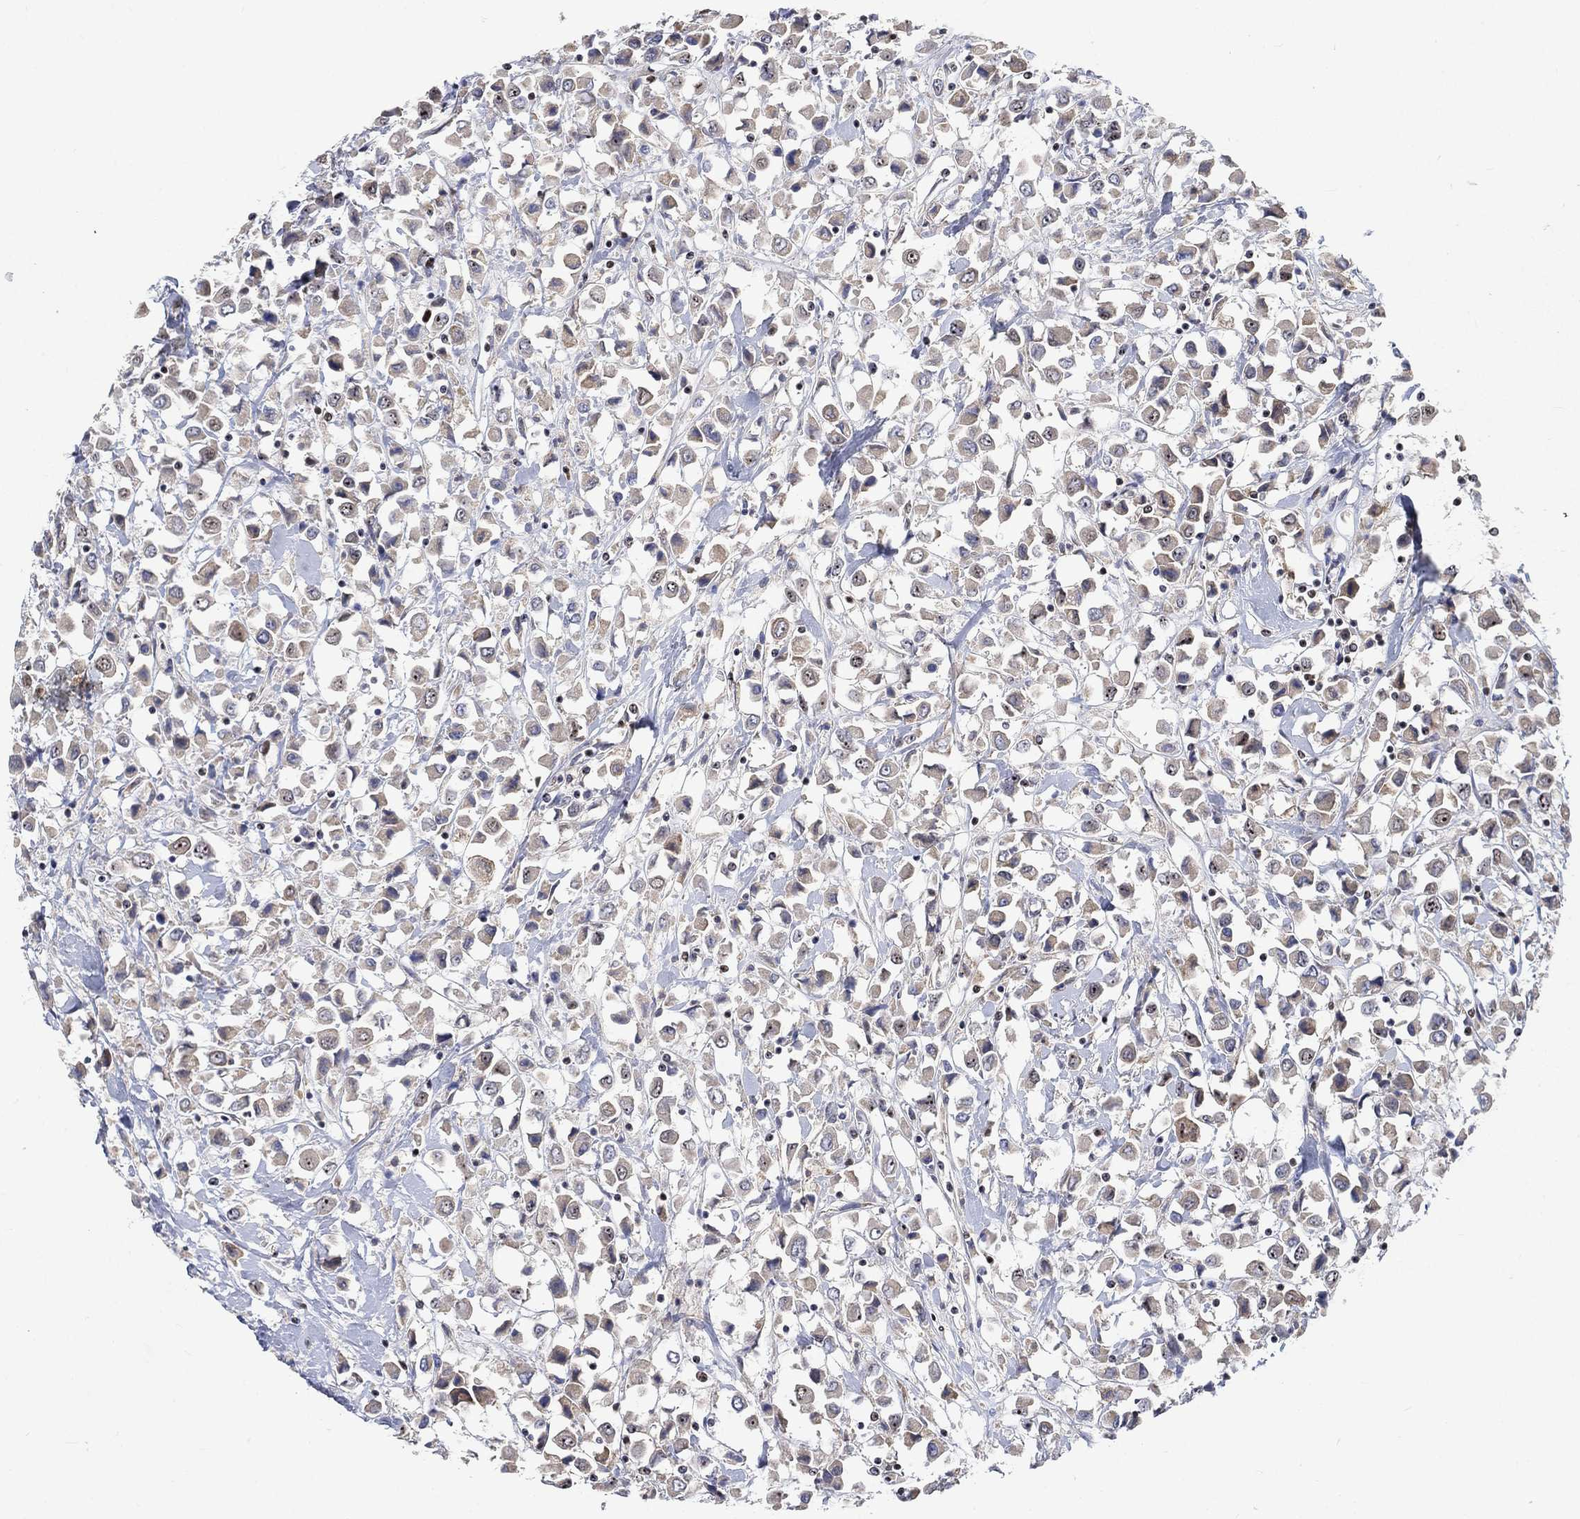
{"staining": {"intensity": "weak", "quantity": "<25%", "location": "nuclear"}, "tissue": "breast cancer", "cell_type": "Tumor cells", "image_type": "cancer", "snomed": [{"axis": "morphology", "description": "Duct carcinoma"}, {"axis": "topography", "description": "Breast"}], "caption": "Immunohistochemical staining of human breast cancer reveals no significant expression in tumor cells. (Brightfield microscopy of DAB (3,3'-diaminobenzidine) immunohistochemistry (IHC) at high magnification).", "gene": "YLPM1", "patient": {"sex": "female", "age": 61}}